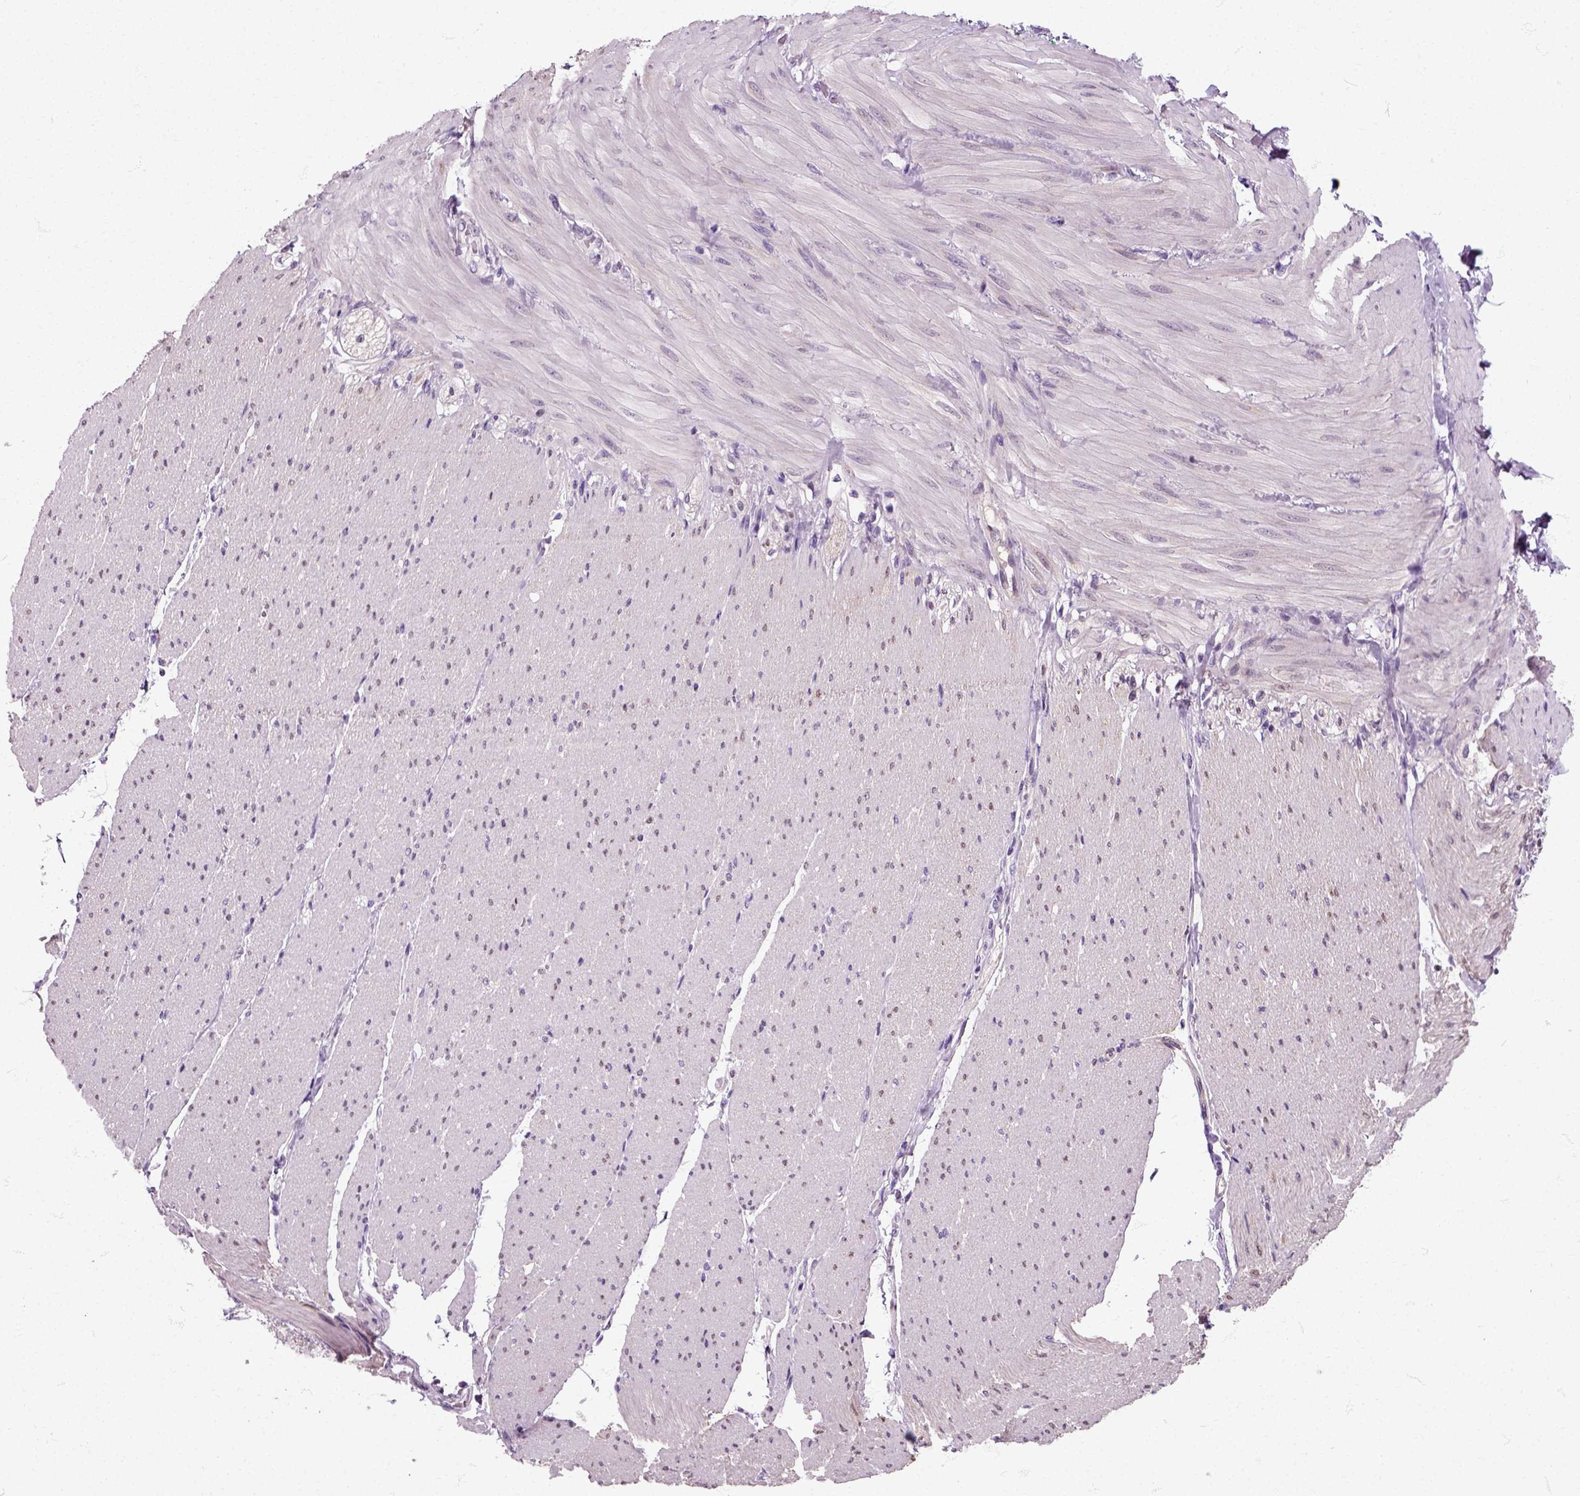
{"staining": {"intensity": "negative", "quantity": "none", "location": "none"}, "tissue": "adipose tissue", "cell_type": "Adipocytes", "image_type": "normal", "snomed": [{"axis": "morphology", "description": "Normal tissue, NOS"}, {"axis": "topography", "description": "Smooth muscle"}, {"axis": "topography", "description": "Duodenum"}, {"axis": "topography", "description": "Peripheral nerve tissue"}], "caption": "Adipocytes are negative for protein expression in benign human adipose tissue.", "gene": "HSPA2", "patient": {"sex": "female", "age": 61}}